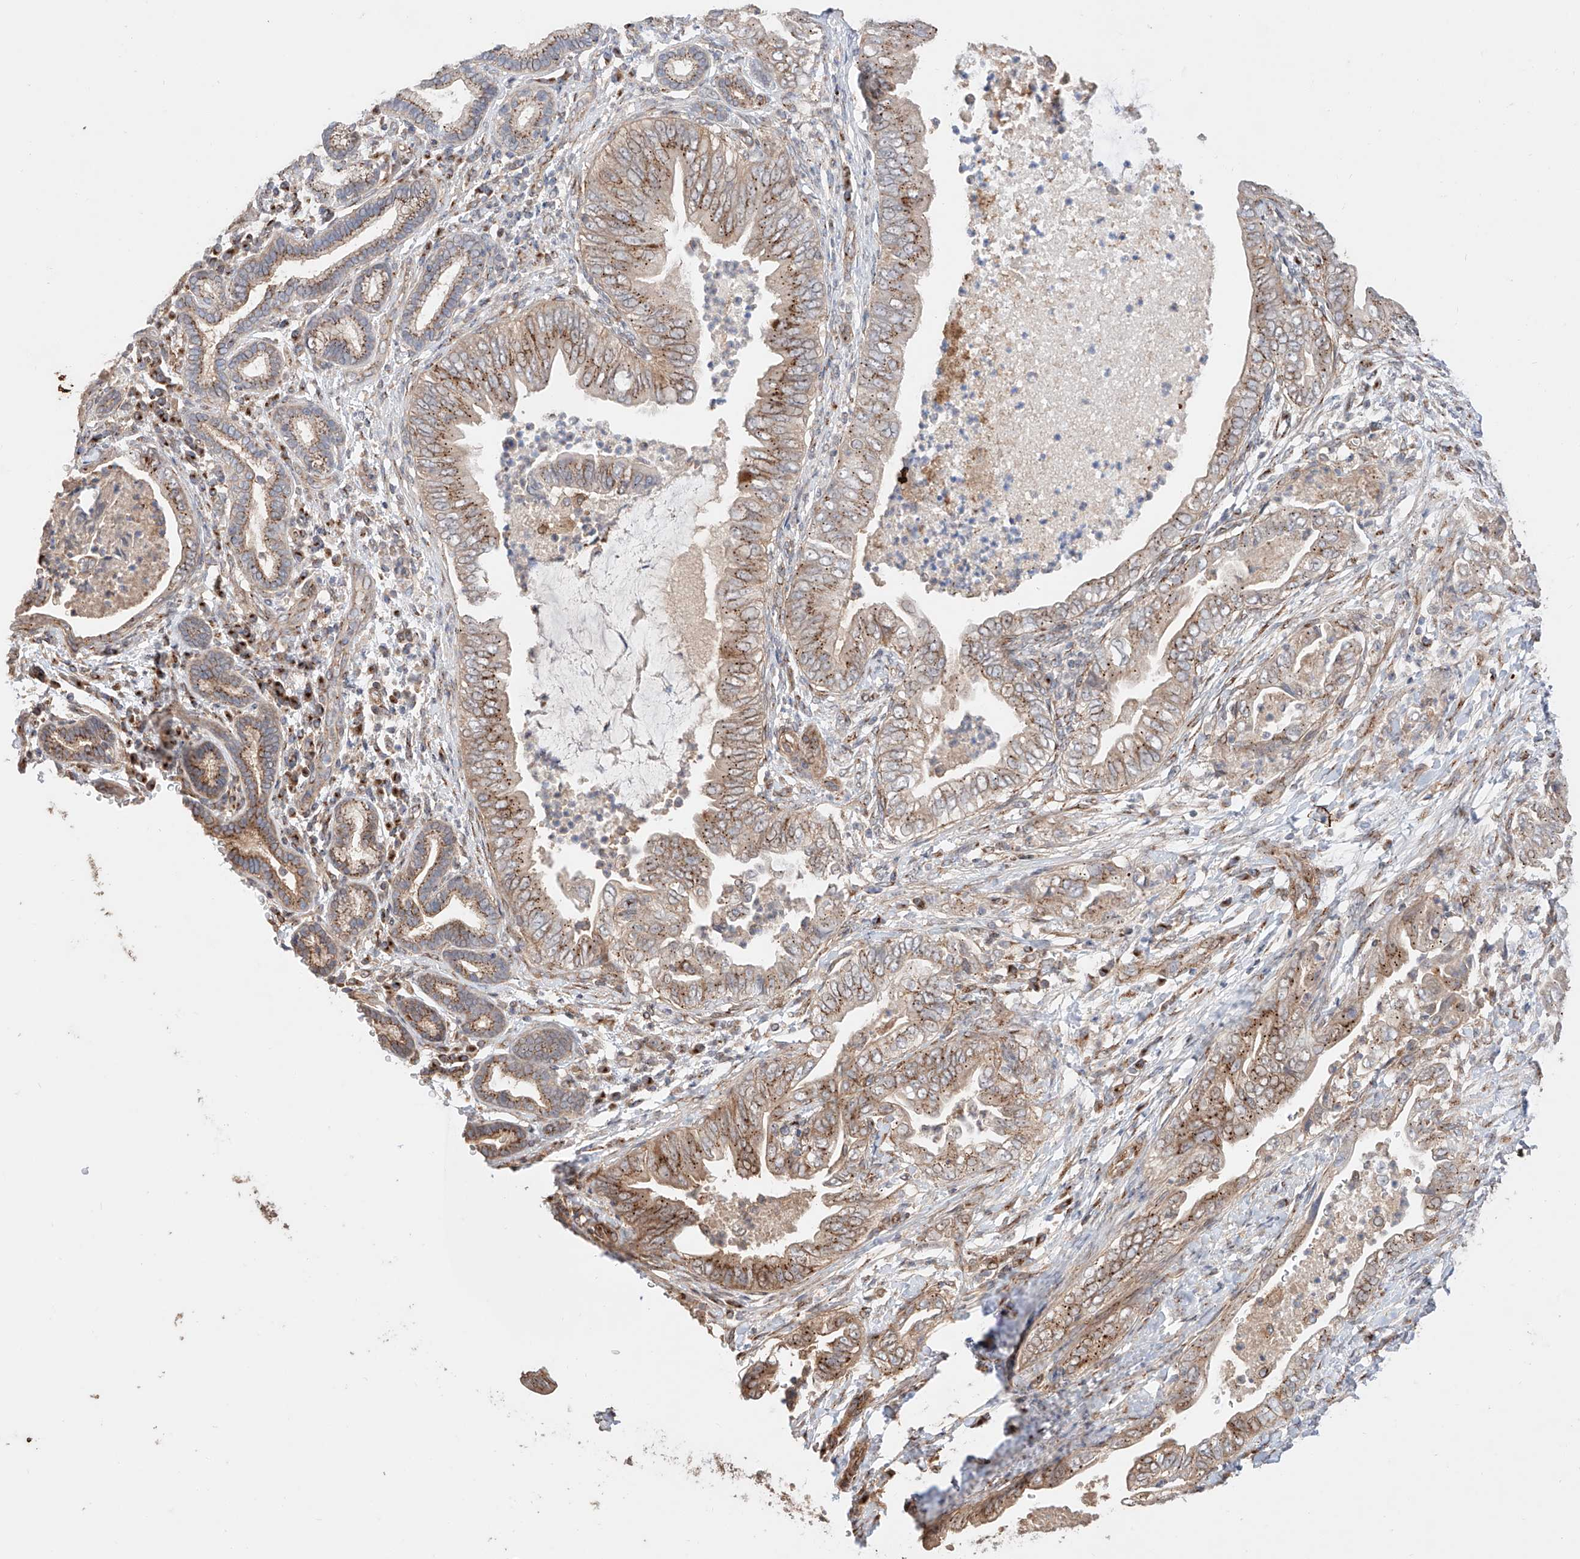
{"staining": {"intensity": "moderate", "quantity": ">75%", "location": "cytoplasmic/membranous"}, "tissue": "pancreatic cancer", "cell_type": "Tumor cells", "image_type": "cancer", "snomed": [{"axis": "morphology", "description": "Adenocarcinoma, NOS"}, {"axis": "topography", "description": "Pancreas"}], "caption": "Brown immunohistochemical staining in pancreatic cancer (adenocarcinoma) shows moderate cytoplasmic/membranous expression in approximately >75% of tumor cells.", "gene": "MOSPD1", "patient": {"sex": "male", "age": 75}}